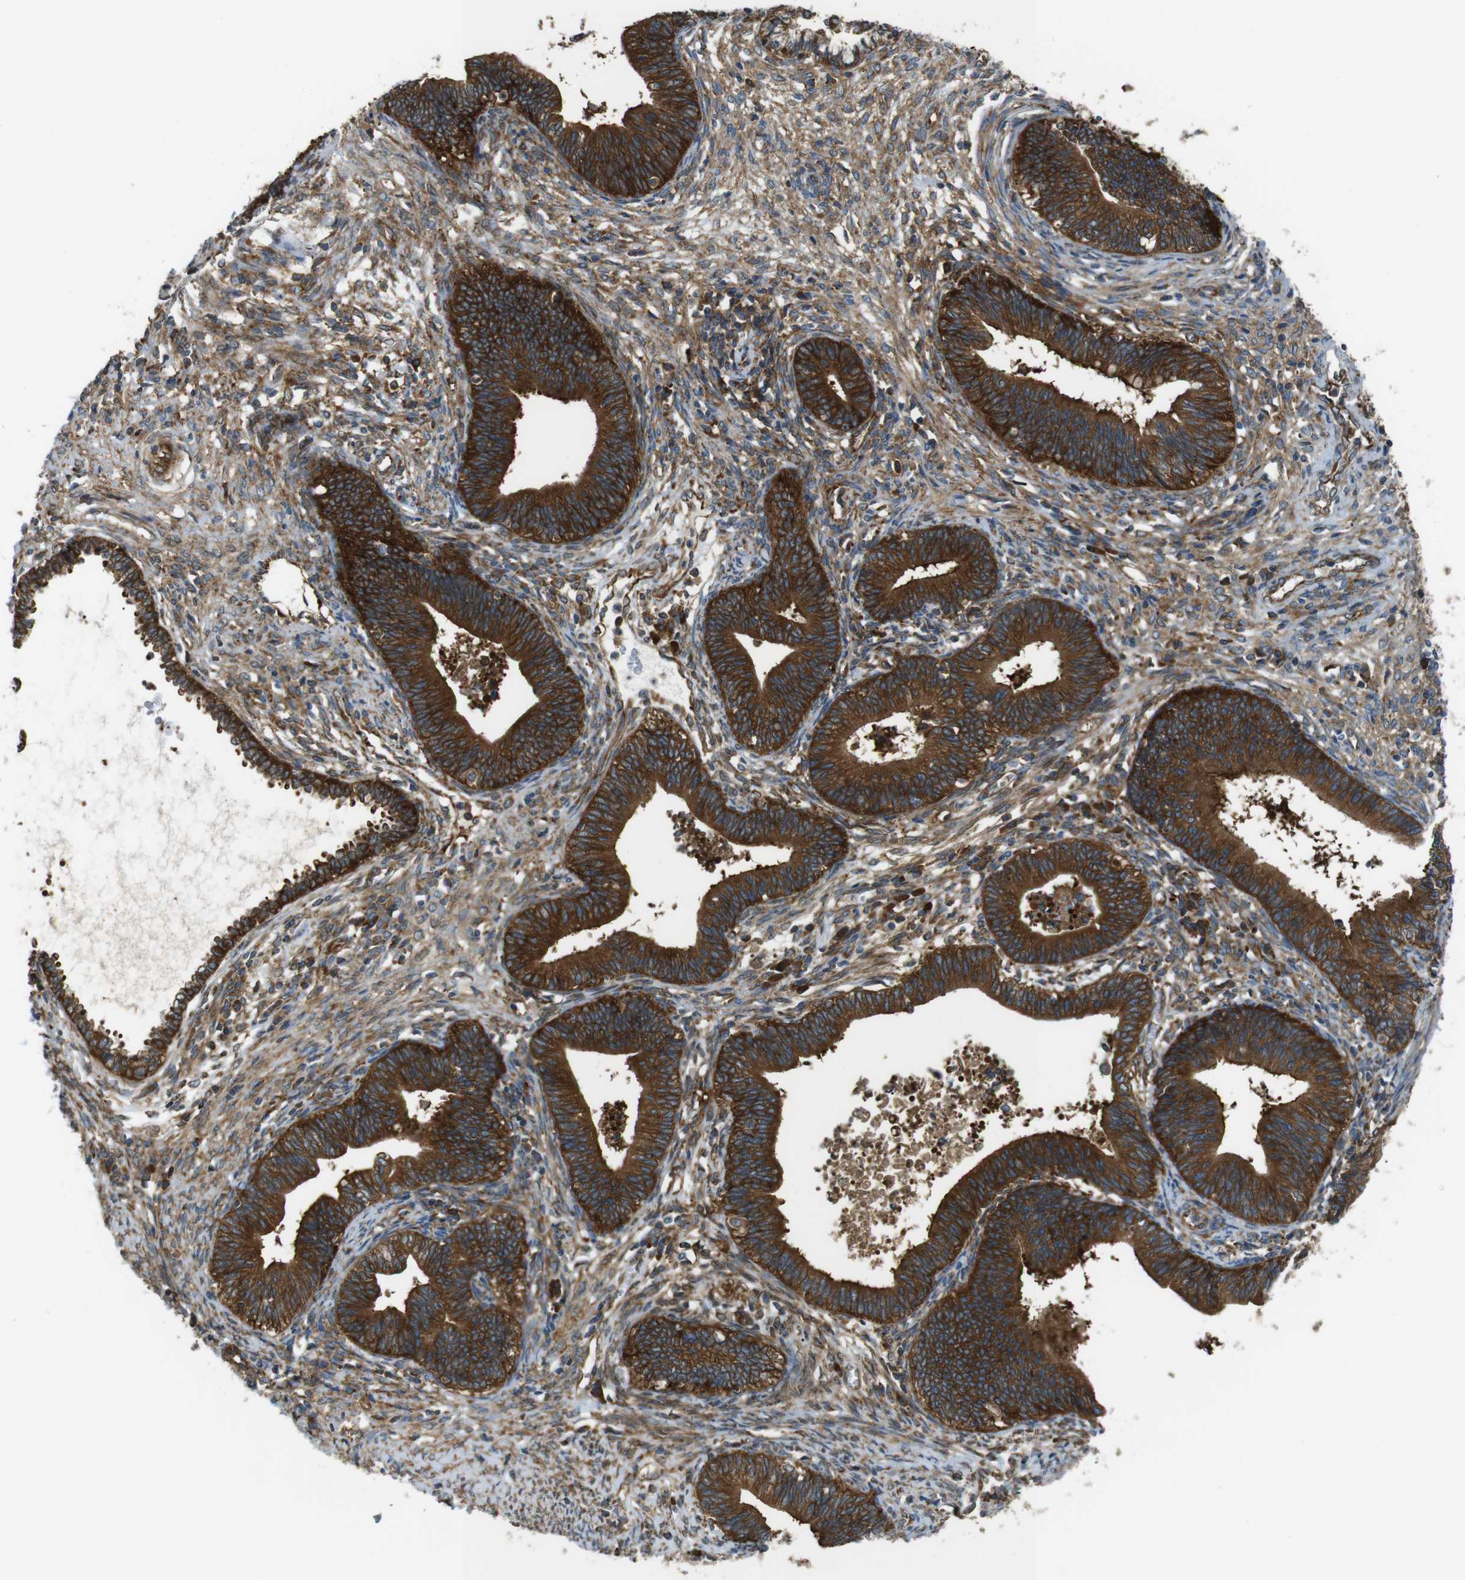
{"staining": {"intensity": "strong", "quantity": ">75%", "location": "cytoplasmic/membranous"}, "tissue": "cervical cancer", "cell_type": "Tumor cells", "image_type": "cancer", "snomed": [{"axis": "morphology", "description": "Adenocarcinoma, NOS"}, {"axis": "topography", "description": "Cervix"}], "caption": "Immunohistochemistry (DAB) staining of human cervical adenocarcinoma reveals strong cytoplasmic/membranous protein positivity in approximately >75% of tumor cells. The protein of interest is stained brown, and the nuclei are stained in blue (DAB IHC with brightfield microscopy, high magnification).", "gene": "TSC1", "patient": {"sex": "female", "age": 44}}